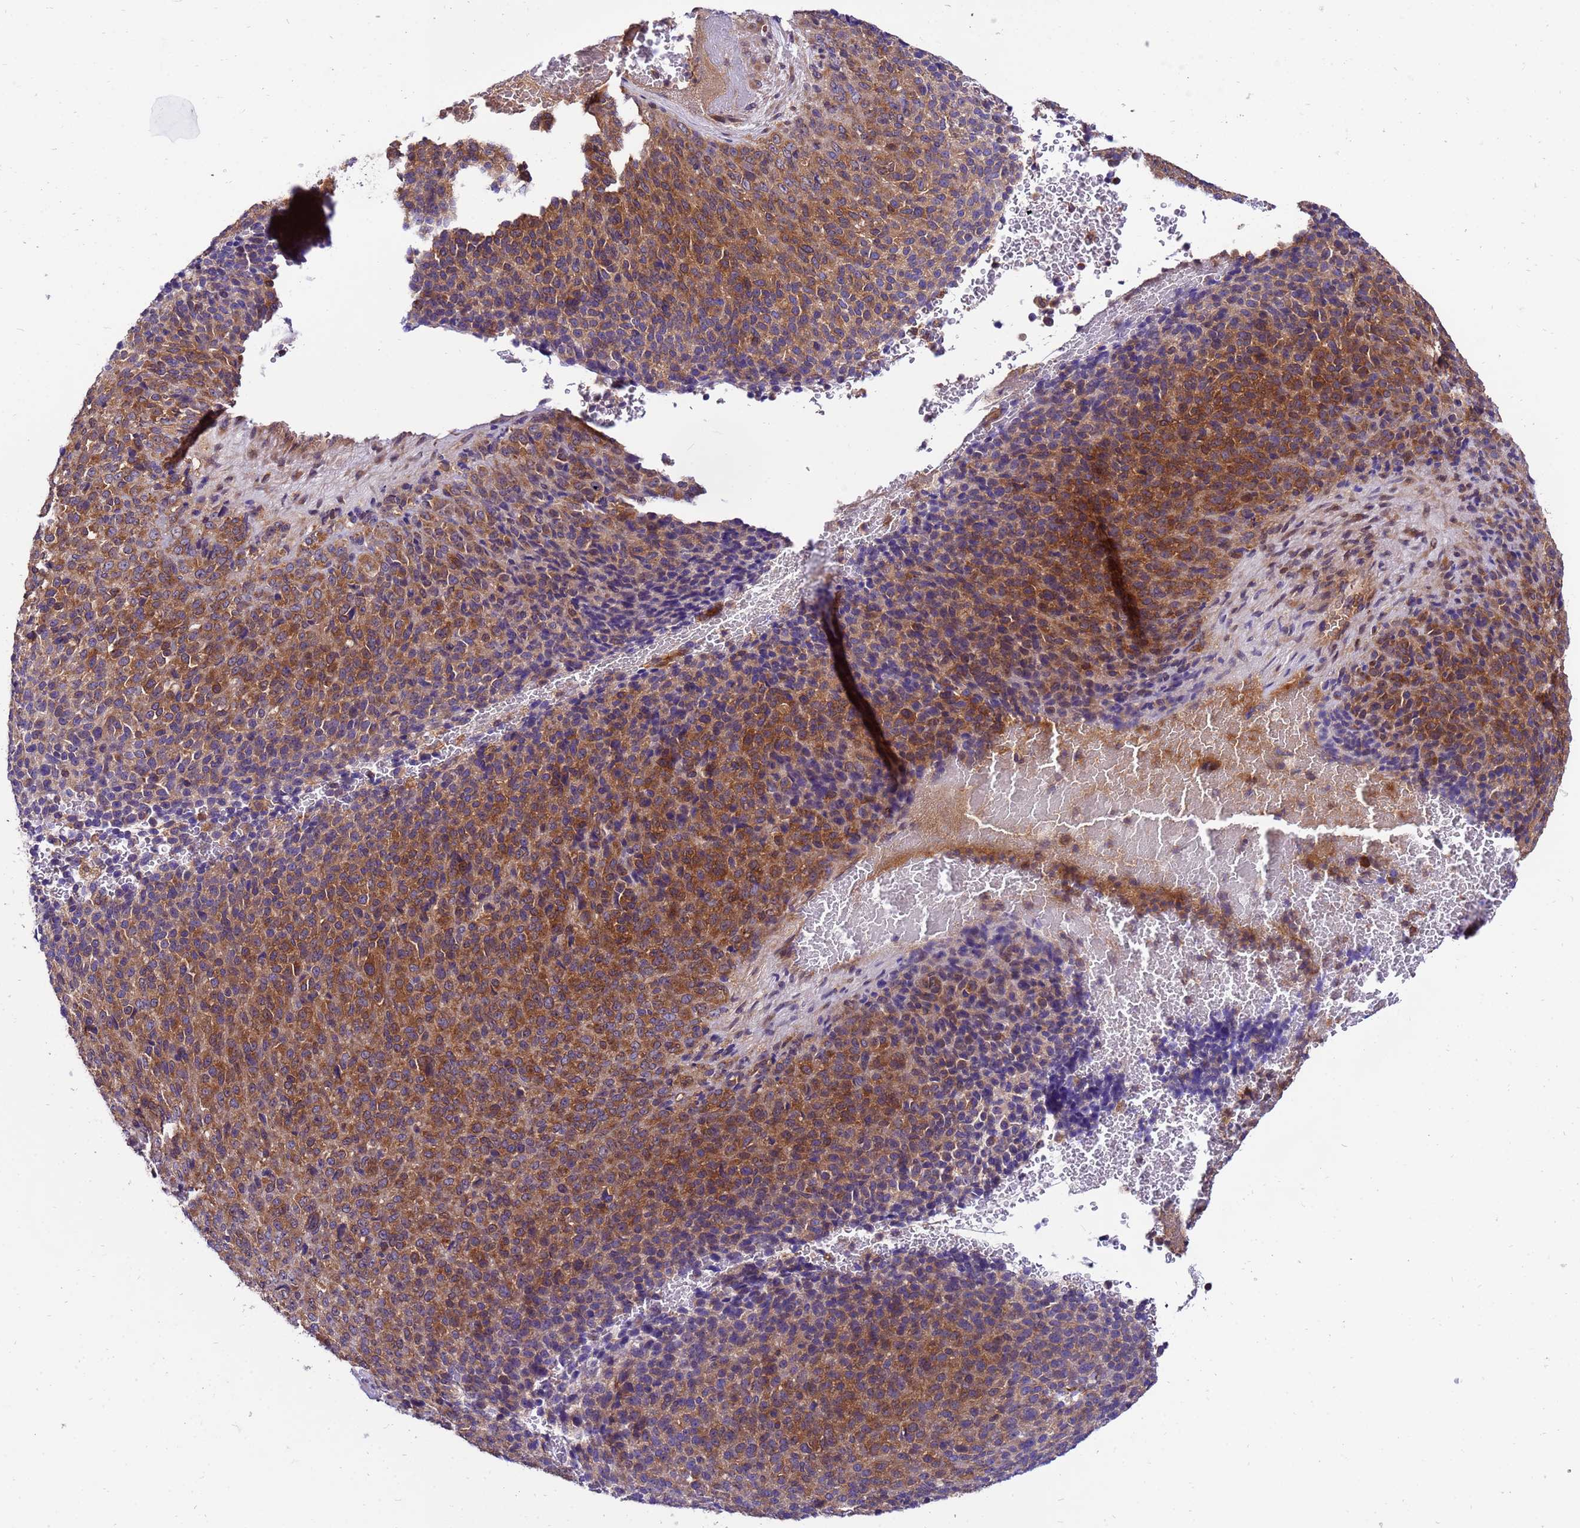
{"staining": {"intensity": "strong", "quantity": ">75%", "location": "cytoplasmic/membranous"}, "tissue": "melanoma", "cell_type": "Tumor cells", "image_type": "cancer", "snomed": [{"axis": "morphology", "description": "Malignant melanoma, Metastatic site"}, {"axis": "topography", "description": "Brain"}], "caption": "Malignant melanoma (metastatic site) was stained to show a protein in brown. There is high levels of strong cytoplasmic/membranous positivity in approximately >75% of tumor cells. The staining was performed using DAB (3,3'-diaminobenzidine), with brown indicating positive protein expression. Nuclei are stained blue with hematoxylin.", "gene": "GET3", "patient": {"sex": "female", "age": 56}}